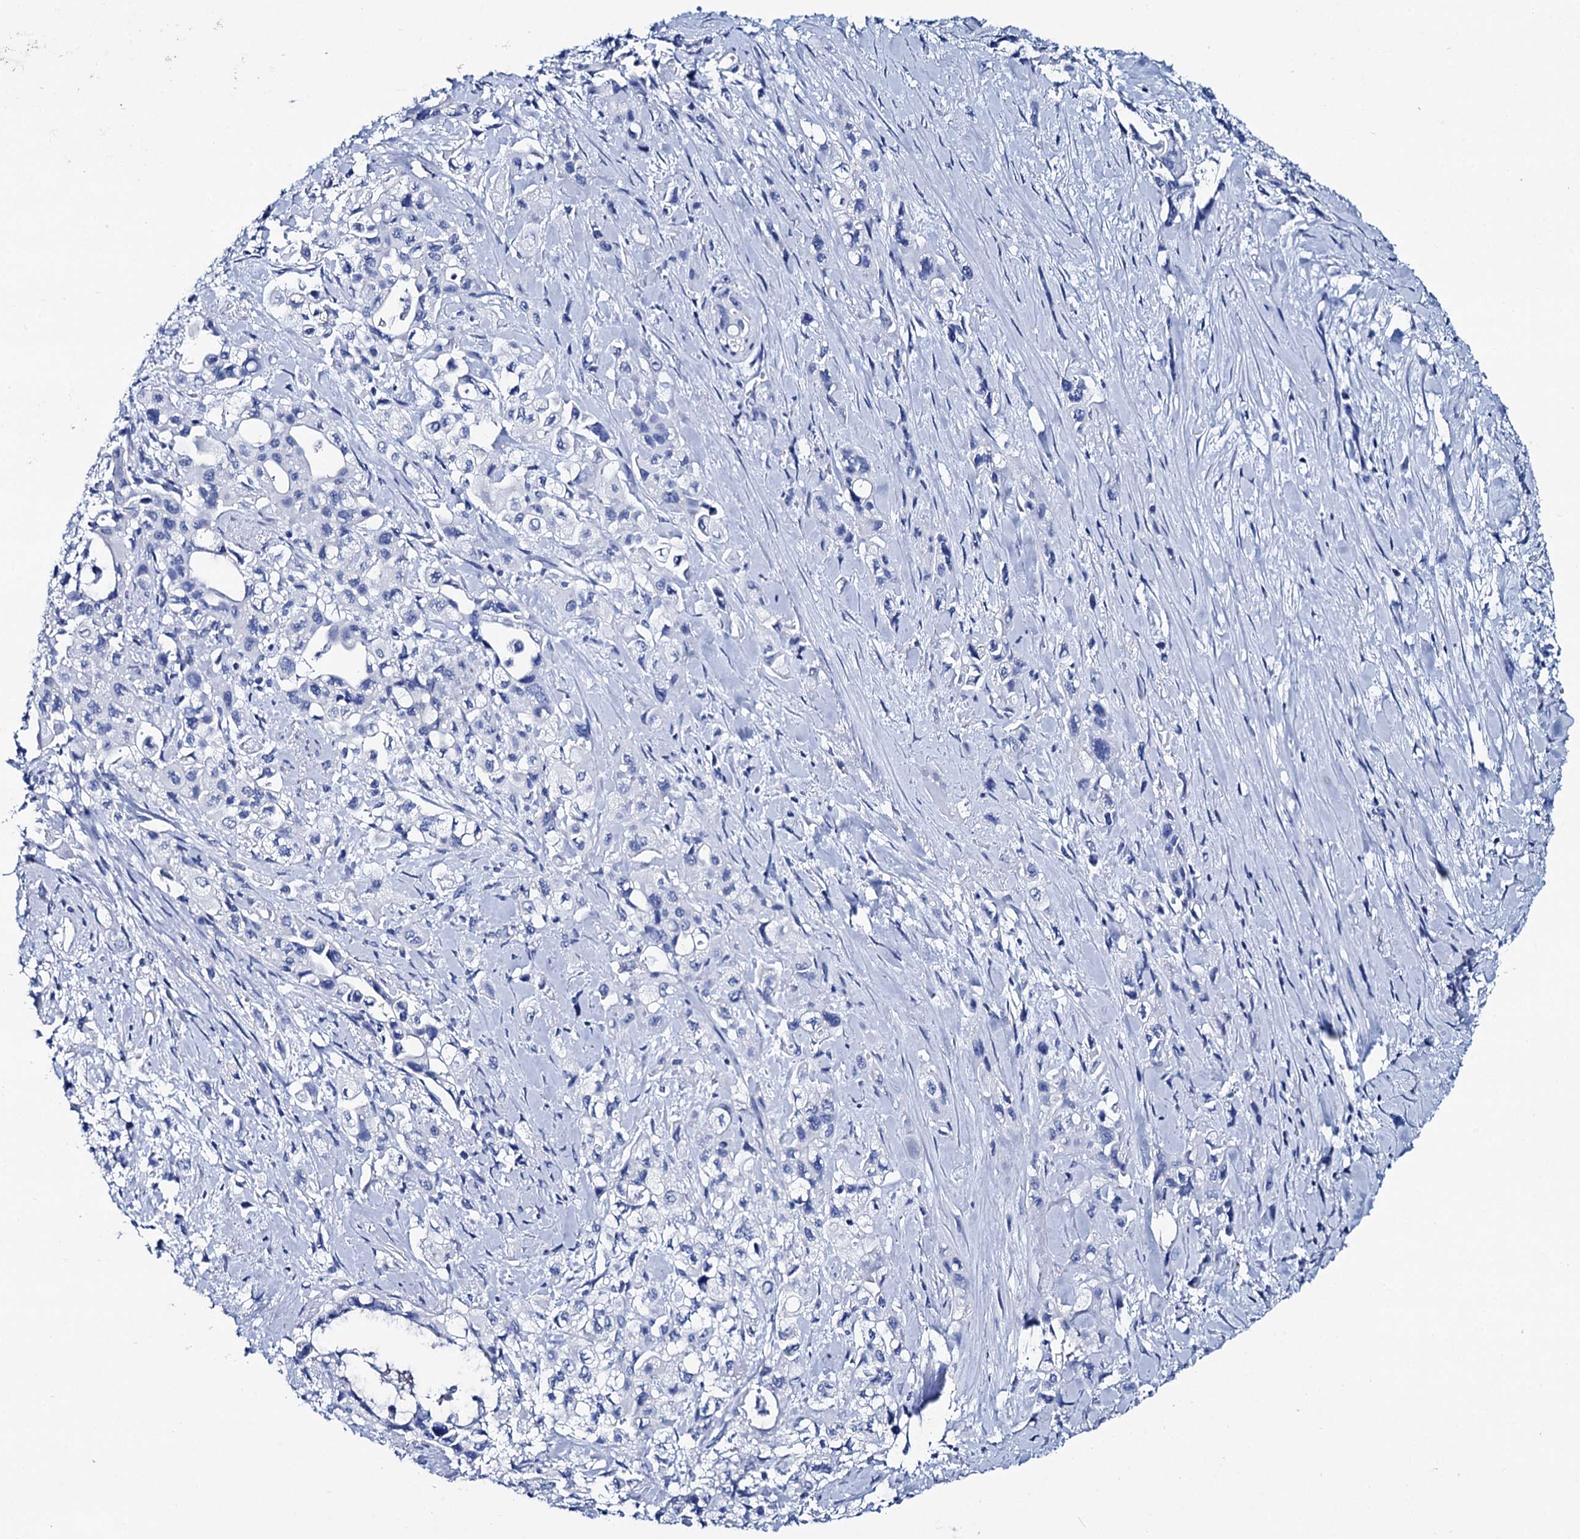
{"staining": {"intensity": "negative", "quantity": "none", "location": "none"}, "tissue": "pancreatic cancer", "cell_type": "Tumor cells", "image_type": "cancer", "snomed": [{"axis": "morphology", "description": "Adenocarcinoma, NOS"}, {"axis": "topography", "description": "Pancreas"}], "caption": "Tumor cells are negative for brown protein staining in adenocarcinoma (pancreatic).", "gene": "BRINP1", "patient": {"sex": "female", "age": 66}}